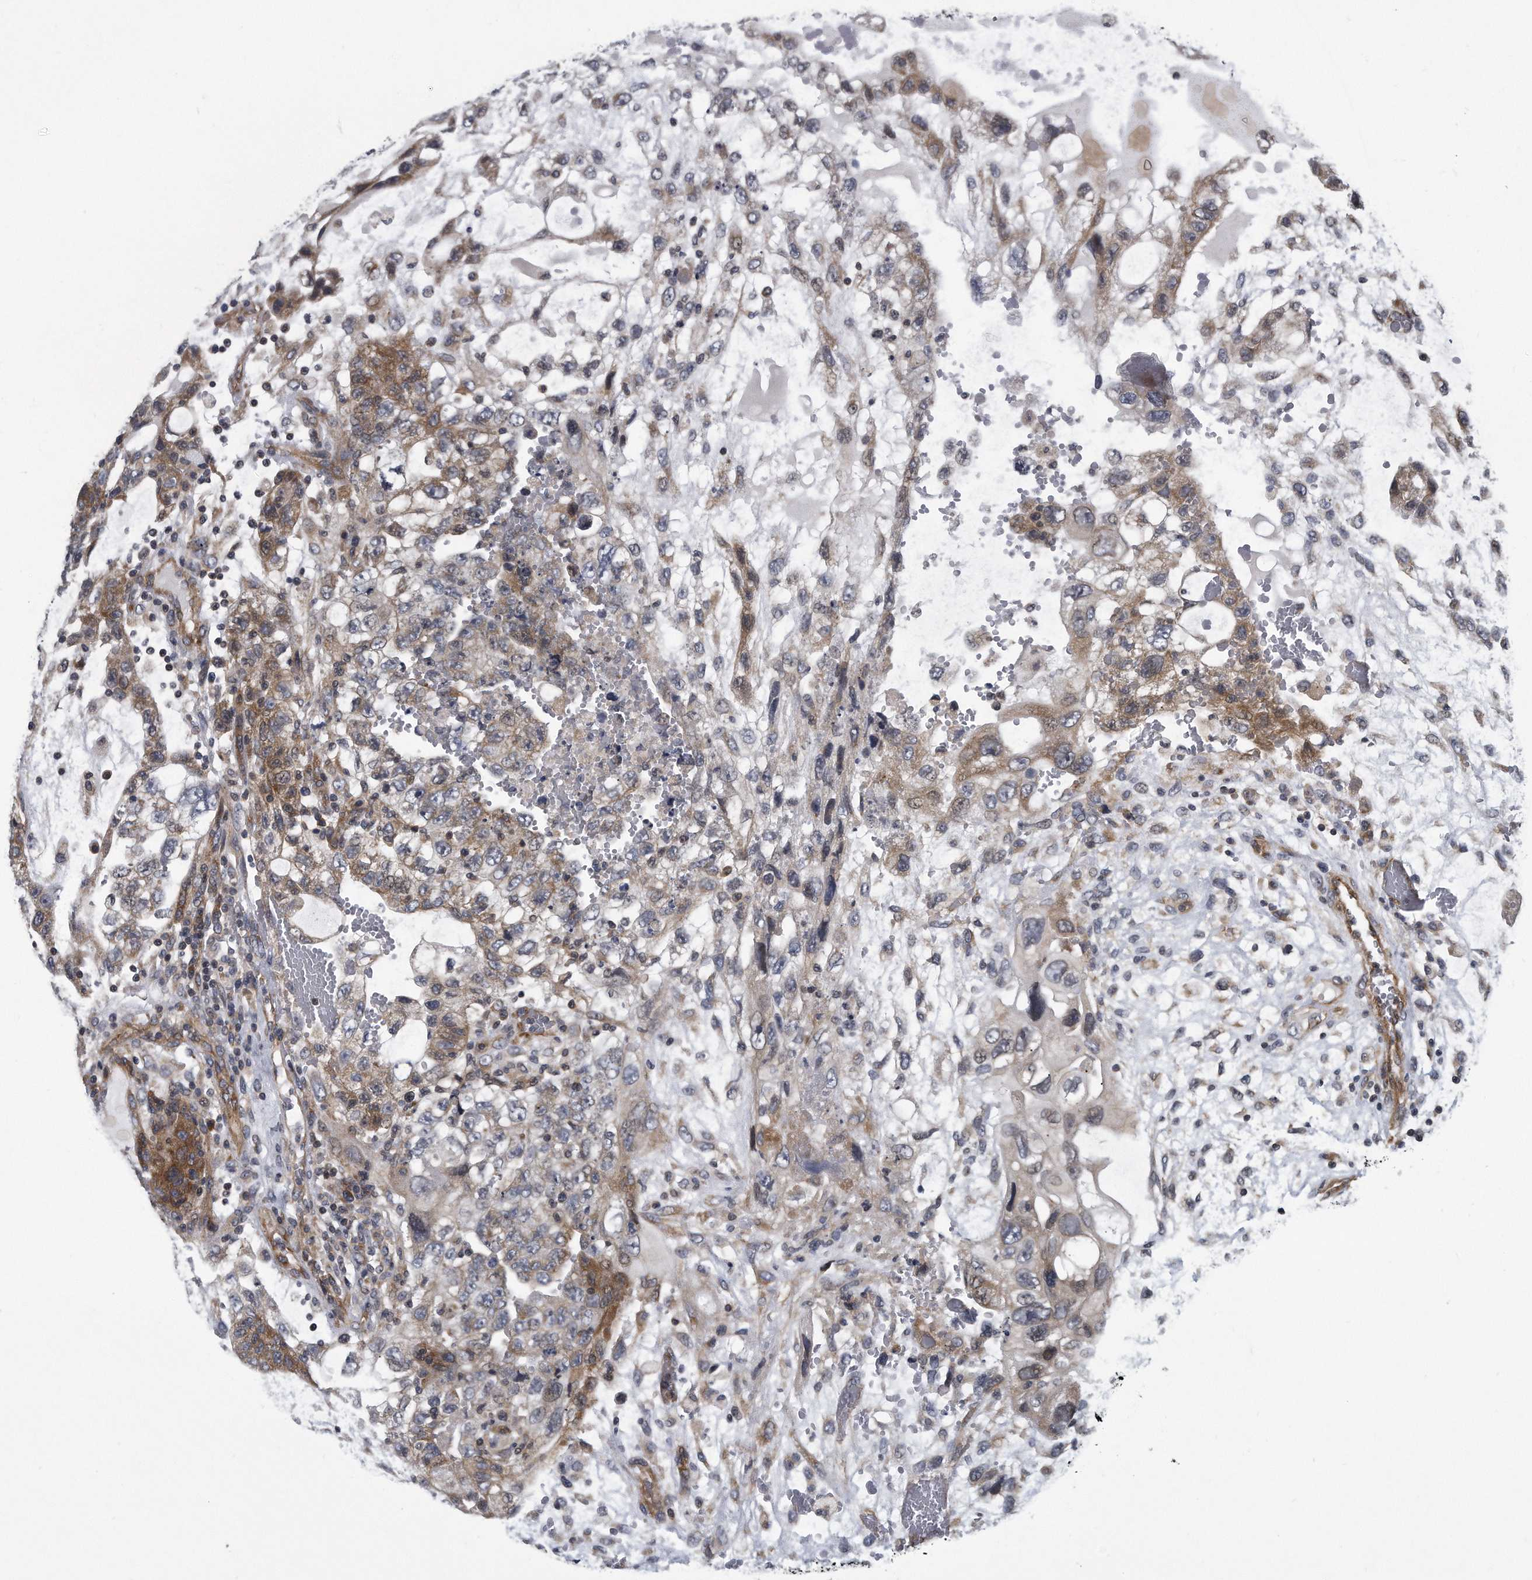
{"staining": {"intensity": "moderate", "quantity": "<25%", "location": "cytoplasmic/membranous"}, "tissue": "testis cancer", "cell_type": "Tumor cells", "image_type": "cancer", "snomed": [{"axis": "morphology", "description": "Carcinoma, Embryonal, NOS"}, {"axis": "topography", "description": "Testis"}], "caption": "Human testis embryonal carcinoma stained with a brown dye displays moderate cytoplasmic/membranous positive expression in approximately <25% of tumor cells.", "gene": "ARMCX1", "patient": {"sex": "male", "age": 36}}